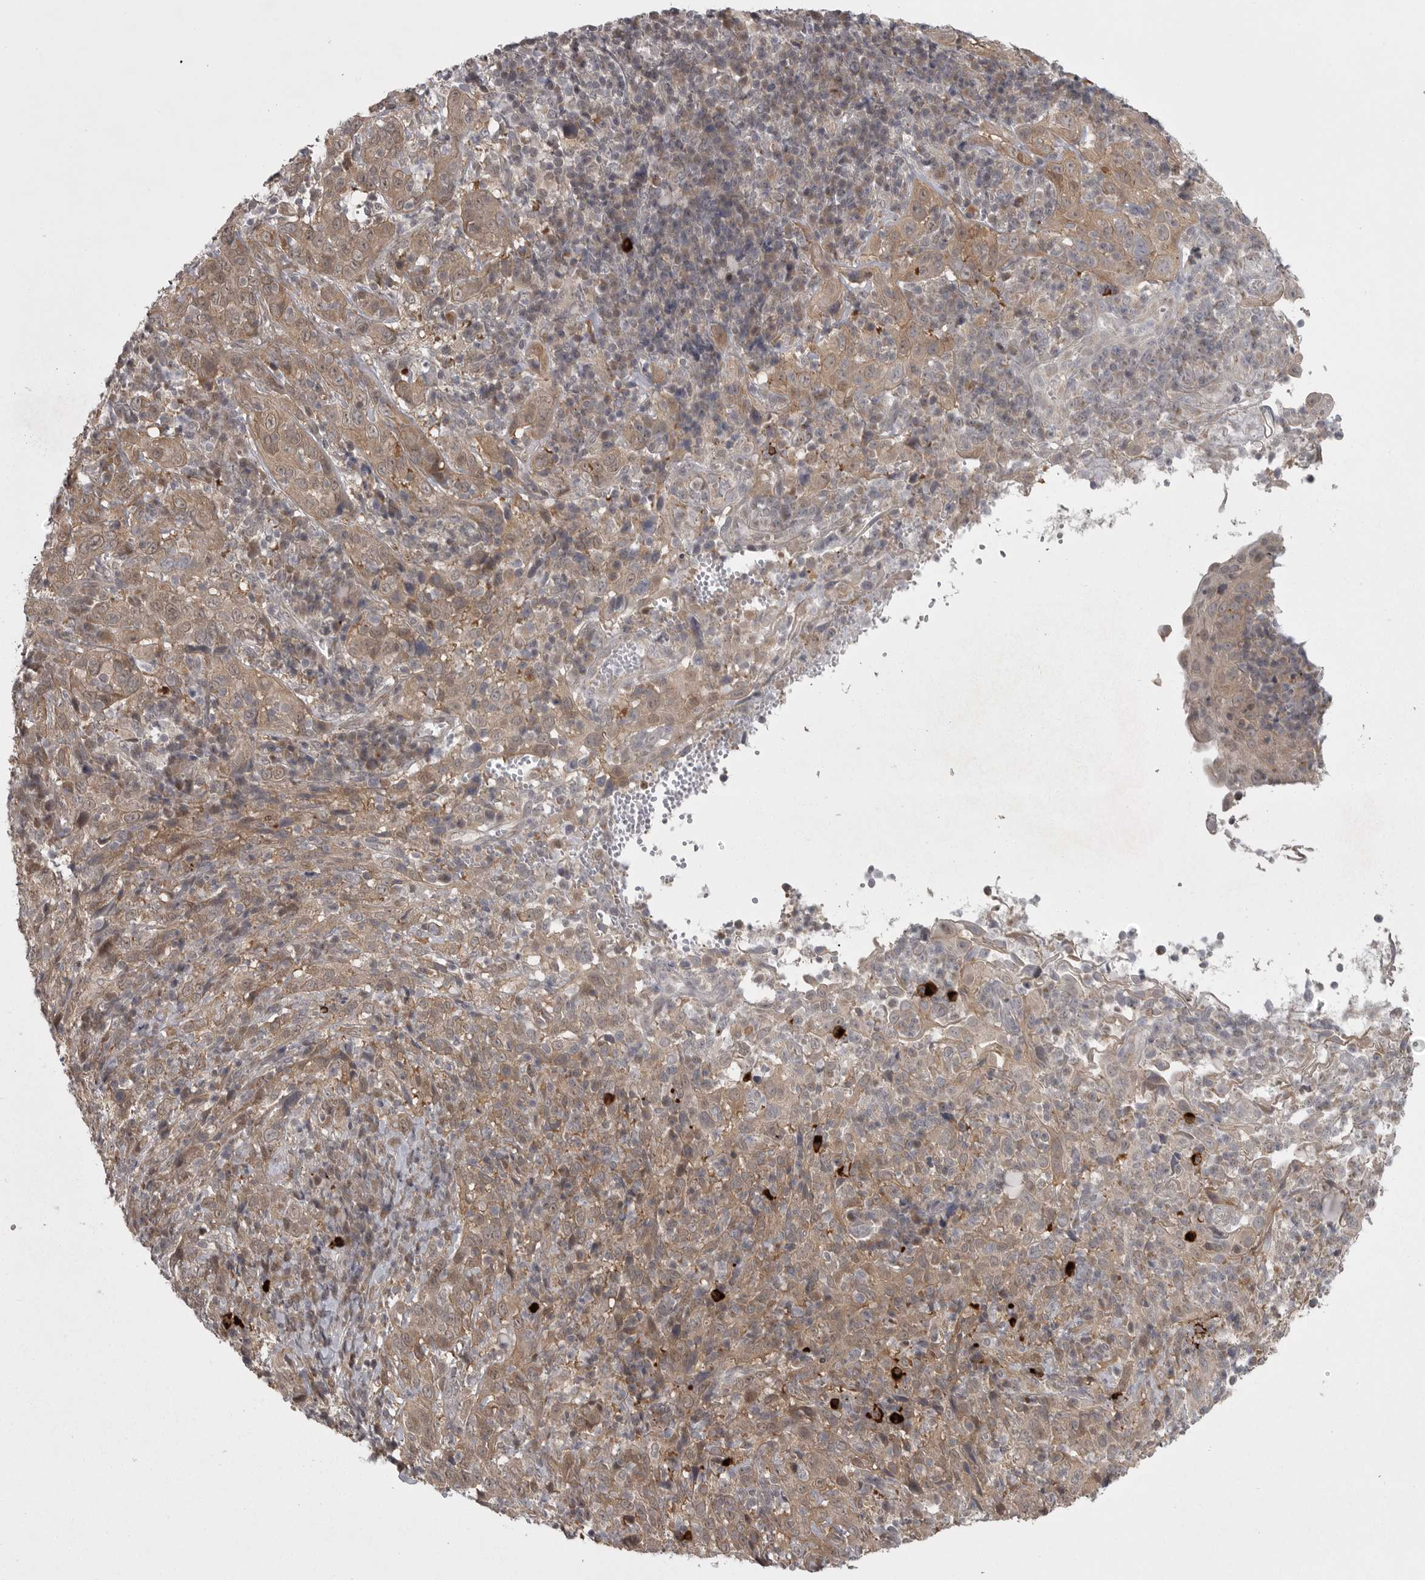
{"staining": {"intensity": "moderate", "quantity": ">75%", "location": "cytoplasmic/membranous"}, "tissue": "cervical cancer", "cell_type": "Tumor cells", "image_type": "cancer", "snomed": [{"axis": "morphology", "description": "Squamous cell carcinoma, NOS"}, {"axis": "topography", "description": "Cervix"}], "caption": "The micrograph demonstrates staining of cervical cancer, revealing moderate cytoplasmic/membranous protein expression (brown color) within tumor cells.", "gene": "PPP1R9A", "patient": {"sex": "female", "age": 46}}